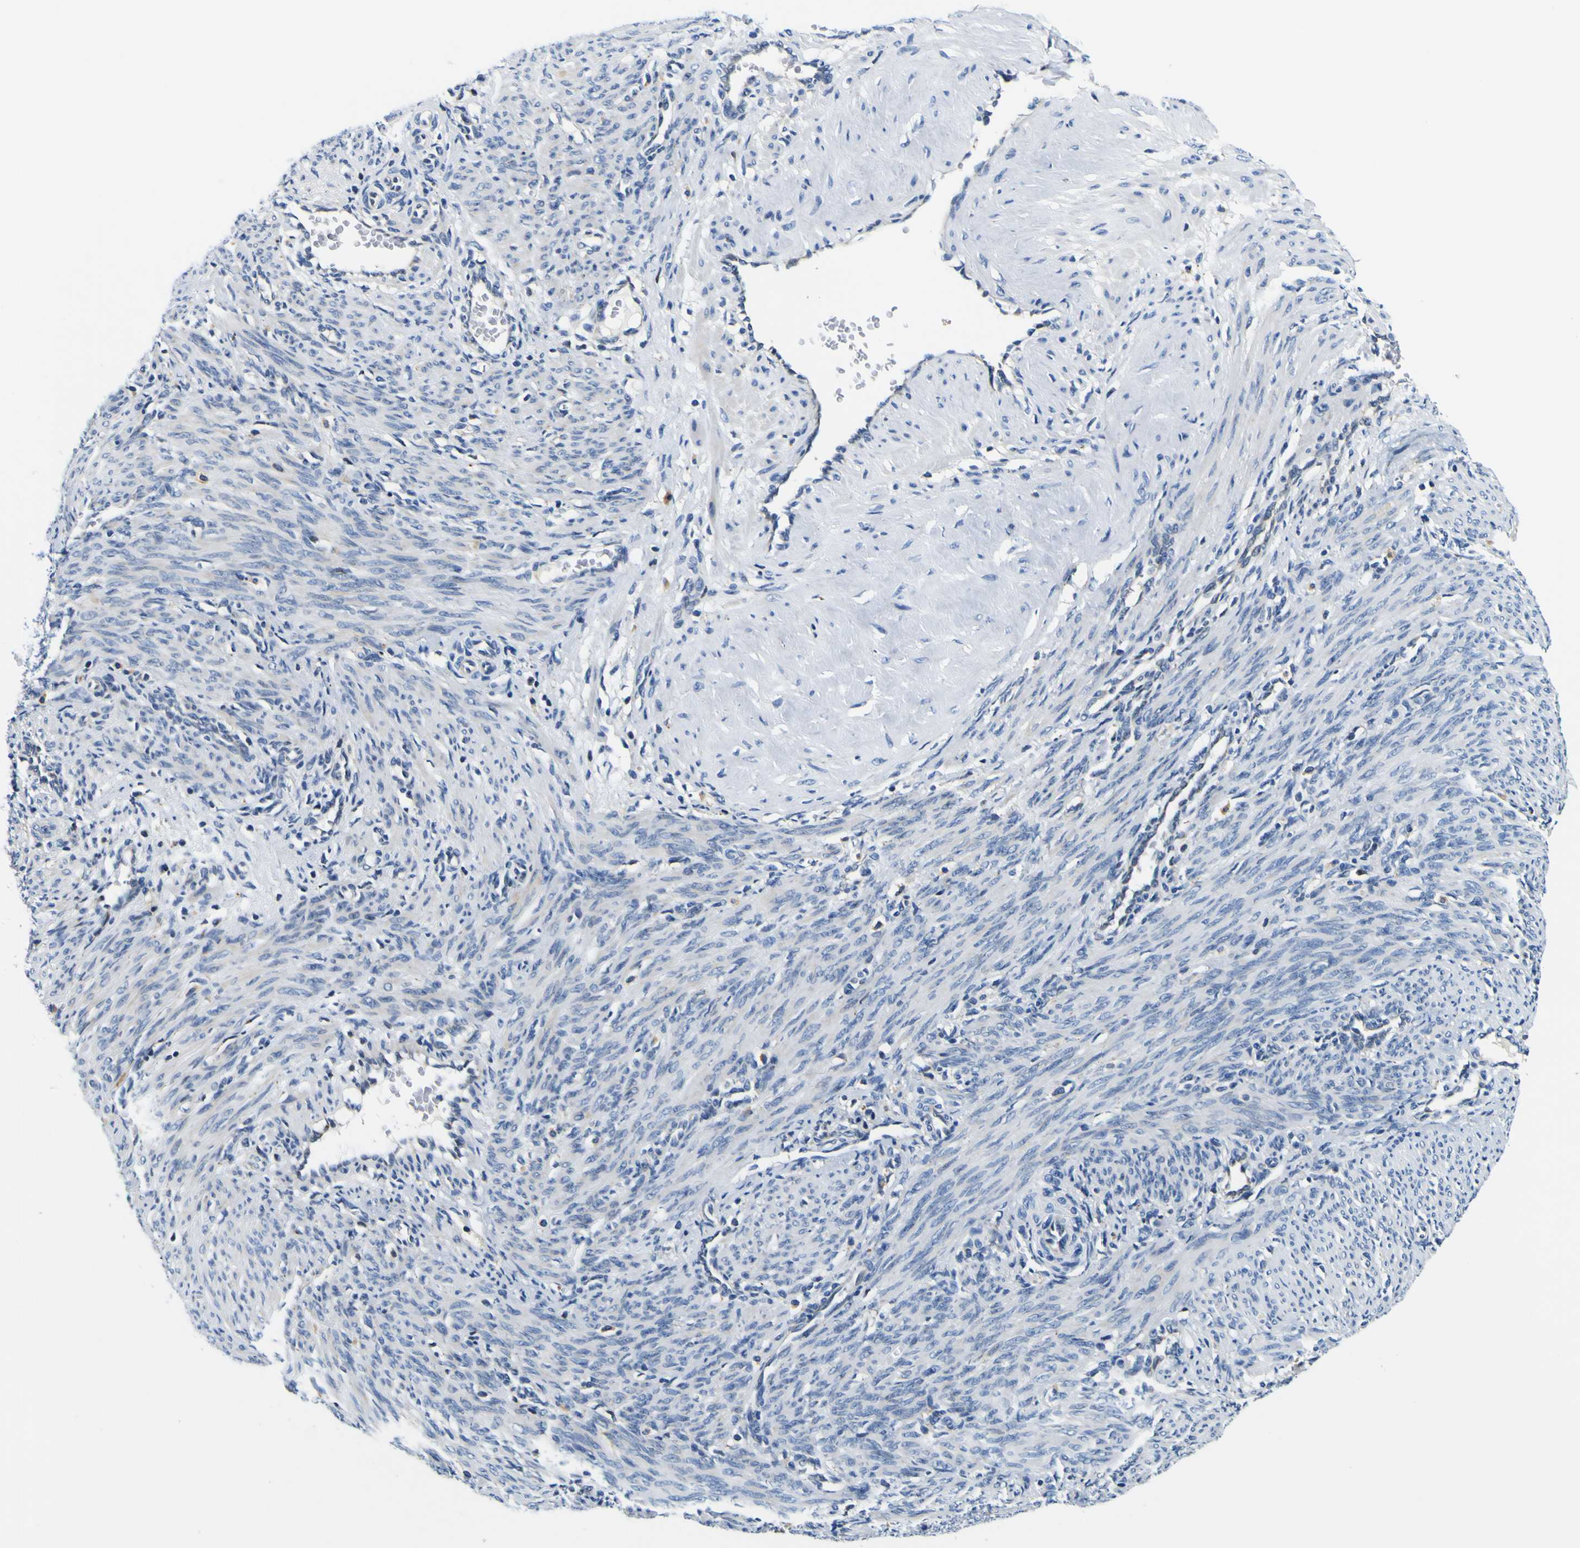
{"staining": {"intensity": "negative", "quantity": "none", "location": "none"}, "tissue": "smooth muscle", "cell_type": "Smooth muscle cells", "image_type": "normal", "snomed": [{"axis": "morphology", "description": "Normal tissue, NOS"}, {"axis": "topography", "description": "Endometrium"}], "caption": "This photomicrograph is of benign smooth muscle stained with immunohistochemistry (IHC) to label a protein in brown with the nuclei are counter-stained blue. There is no positivity in smooth muscle cells.", "gene": "NLRP3", "patient": {"sex": "female", "age": 33}}